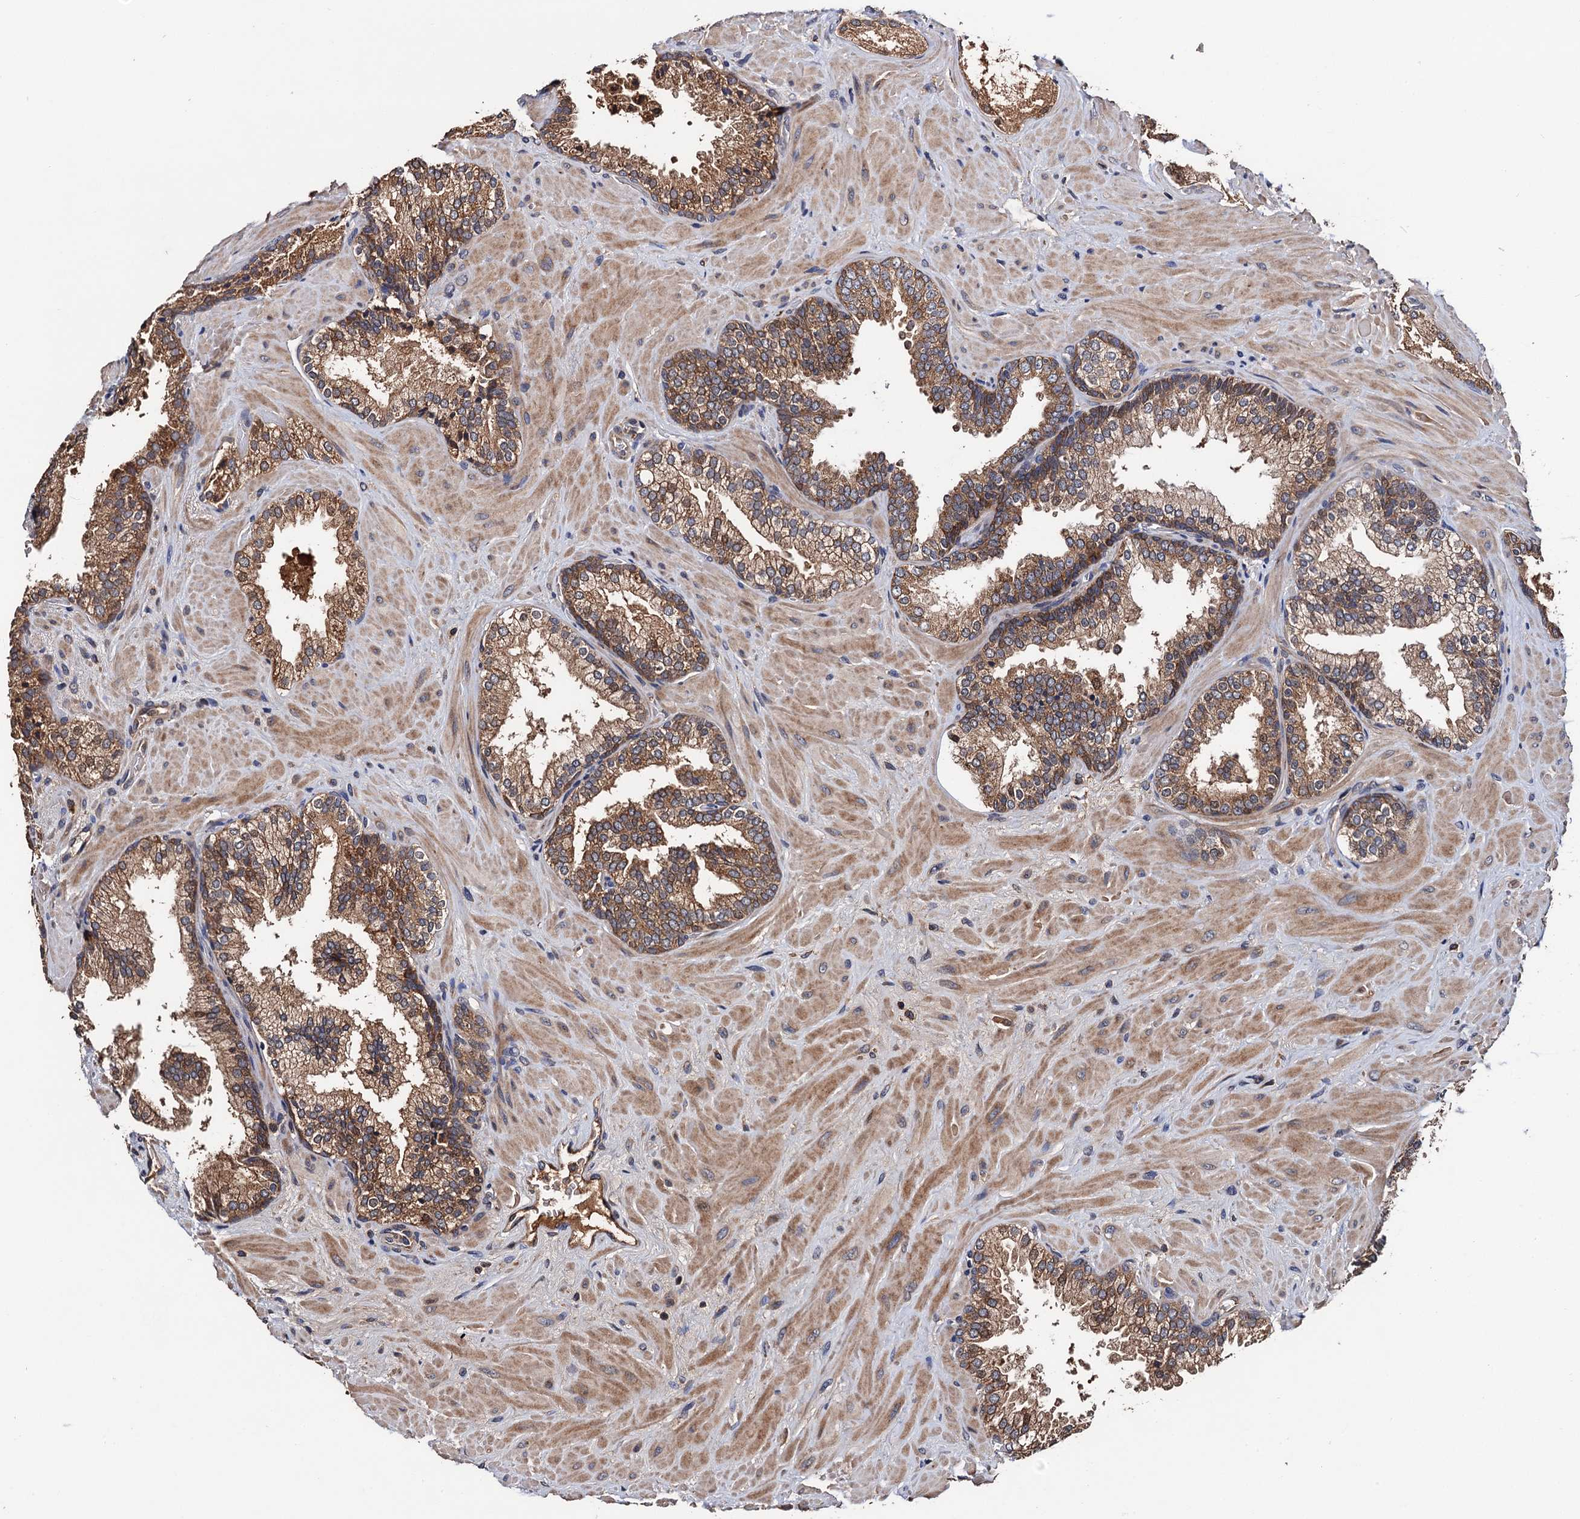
{"staining": {"intensity": "moderate", "quantity": ">75%", "location": "cytoplasmic/membranous"}, "tissue": "prostate cancer", "cell_type": "Tumor cells", "image_type": "cancer", "snomed": [{"axis": "morphology", "description": "Adenocarcinoma, High grade"}, {"axis": "topography", "description": "Prostate"}], "caption": "High-grade adenocarcinoma (prostate) was stained to show a protein in brown. There is medium levels of moderate cytoplasmic/membranous expression in approximately >75% of tumor cells.", "gene": "RGS11", "patient": {"sex": "male", "age": 64}}